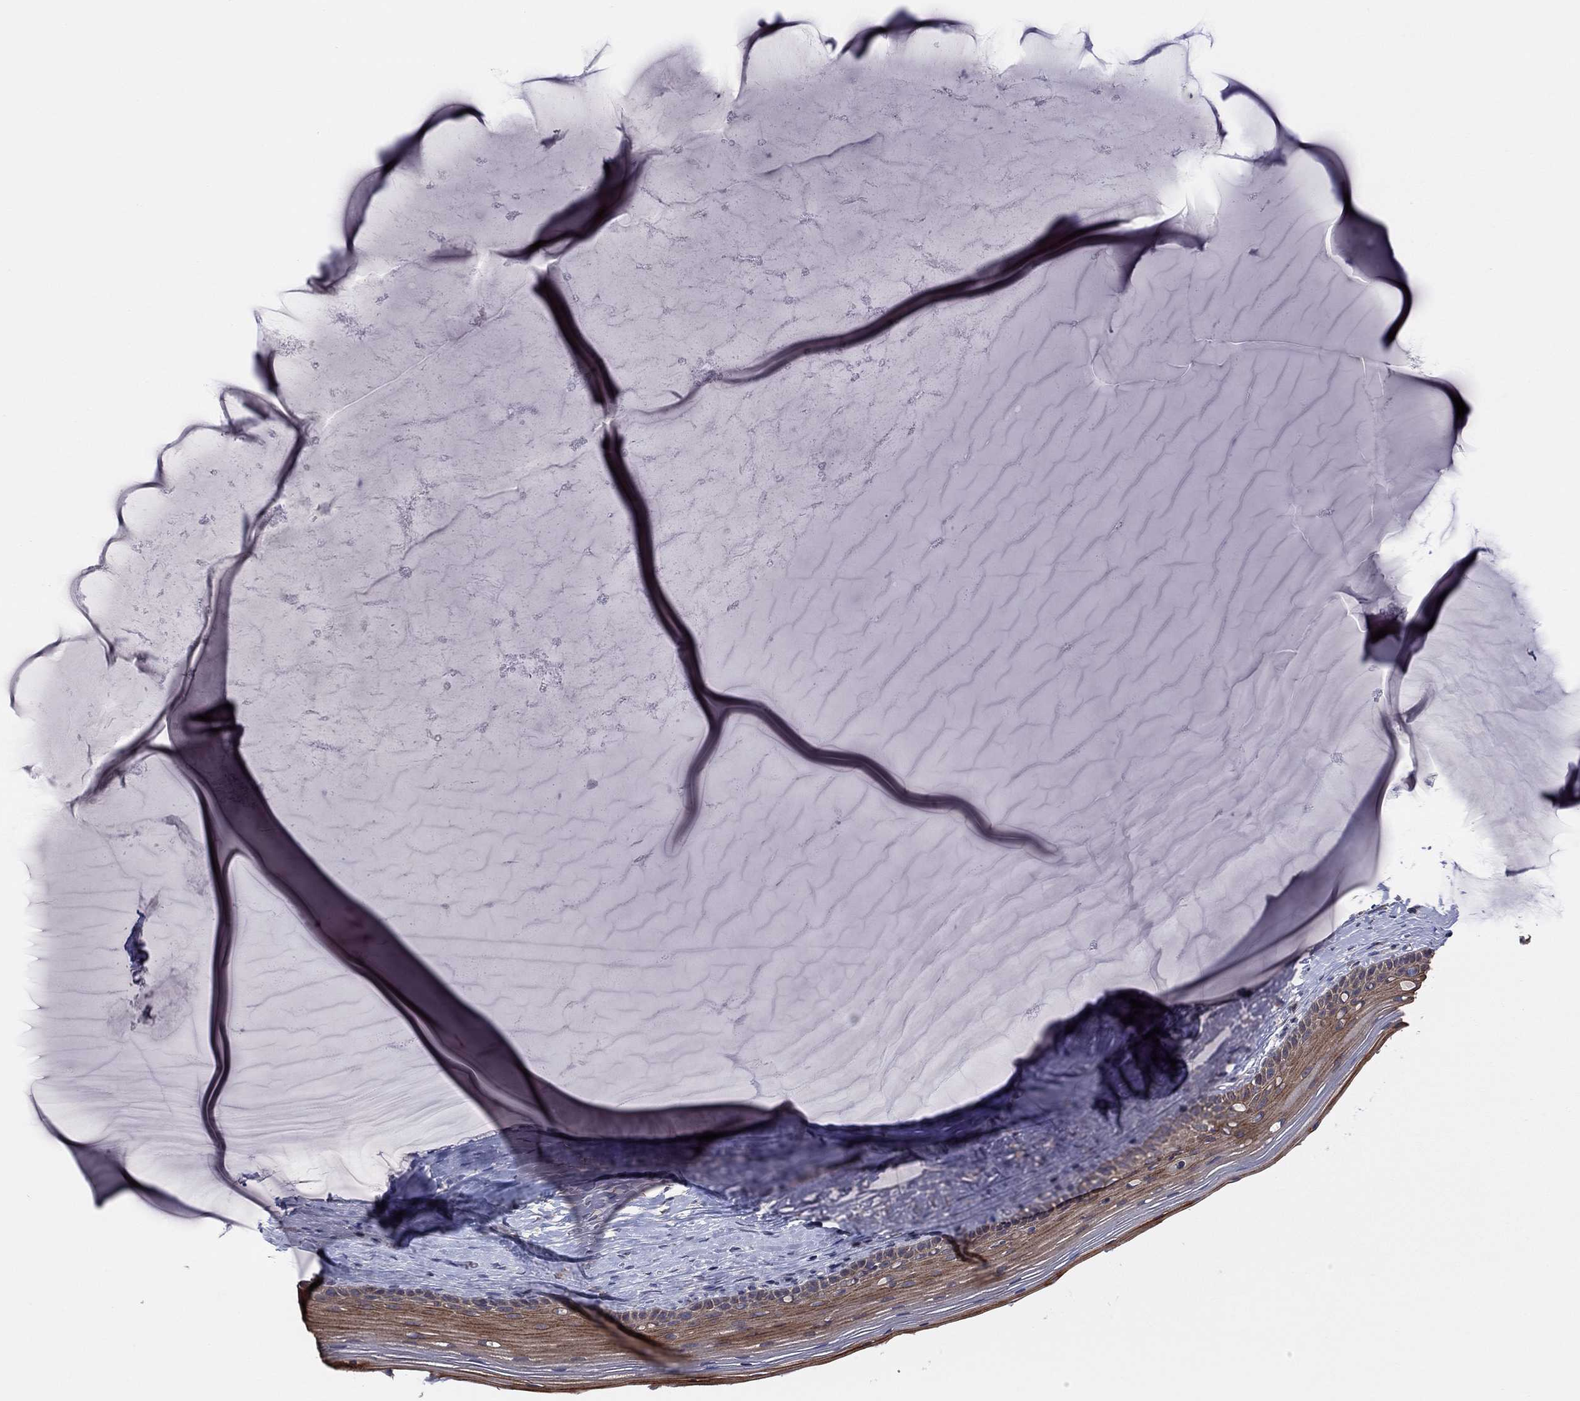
{"staining": {"intensity": "negative", "quantity": "none", "location": "none"}, "tissue": "cervix", "cell_type": "Glandular cells", "image_type": "normal", "snomed": [{"axis": "morphology", "description": "Normal tissue, NOS"}, {"axis": "topography", "description": "Cervix"}], "caption": "IHC histopathology image of normal cervix stained for a protein (brown), which shows no expression in glandular cells.", "gene": "TSNARE1", "patient": {"sex": "female", "age": 40}}